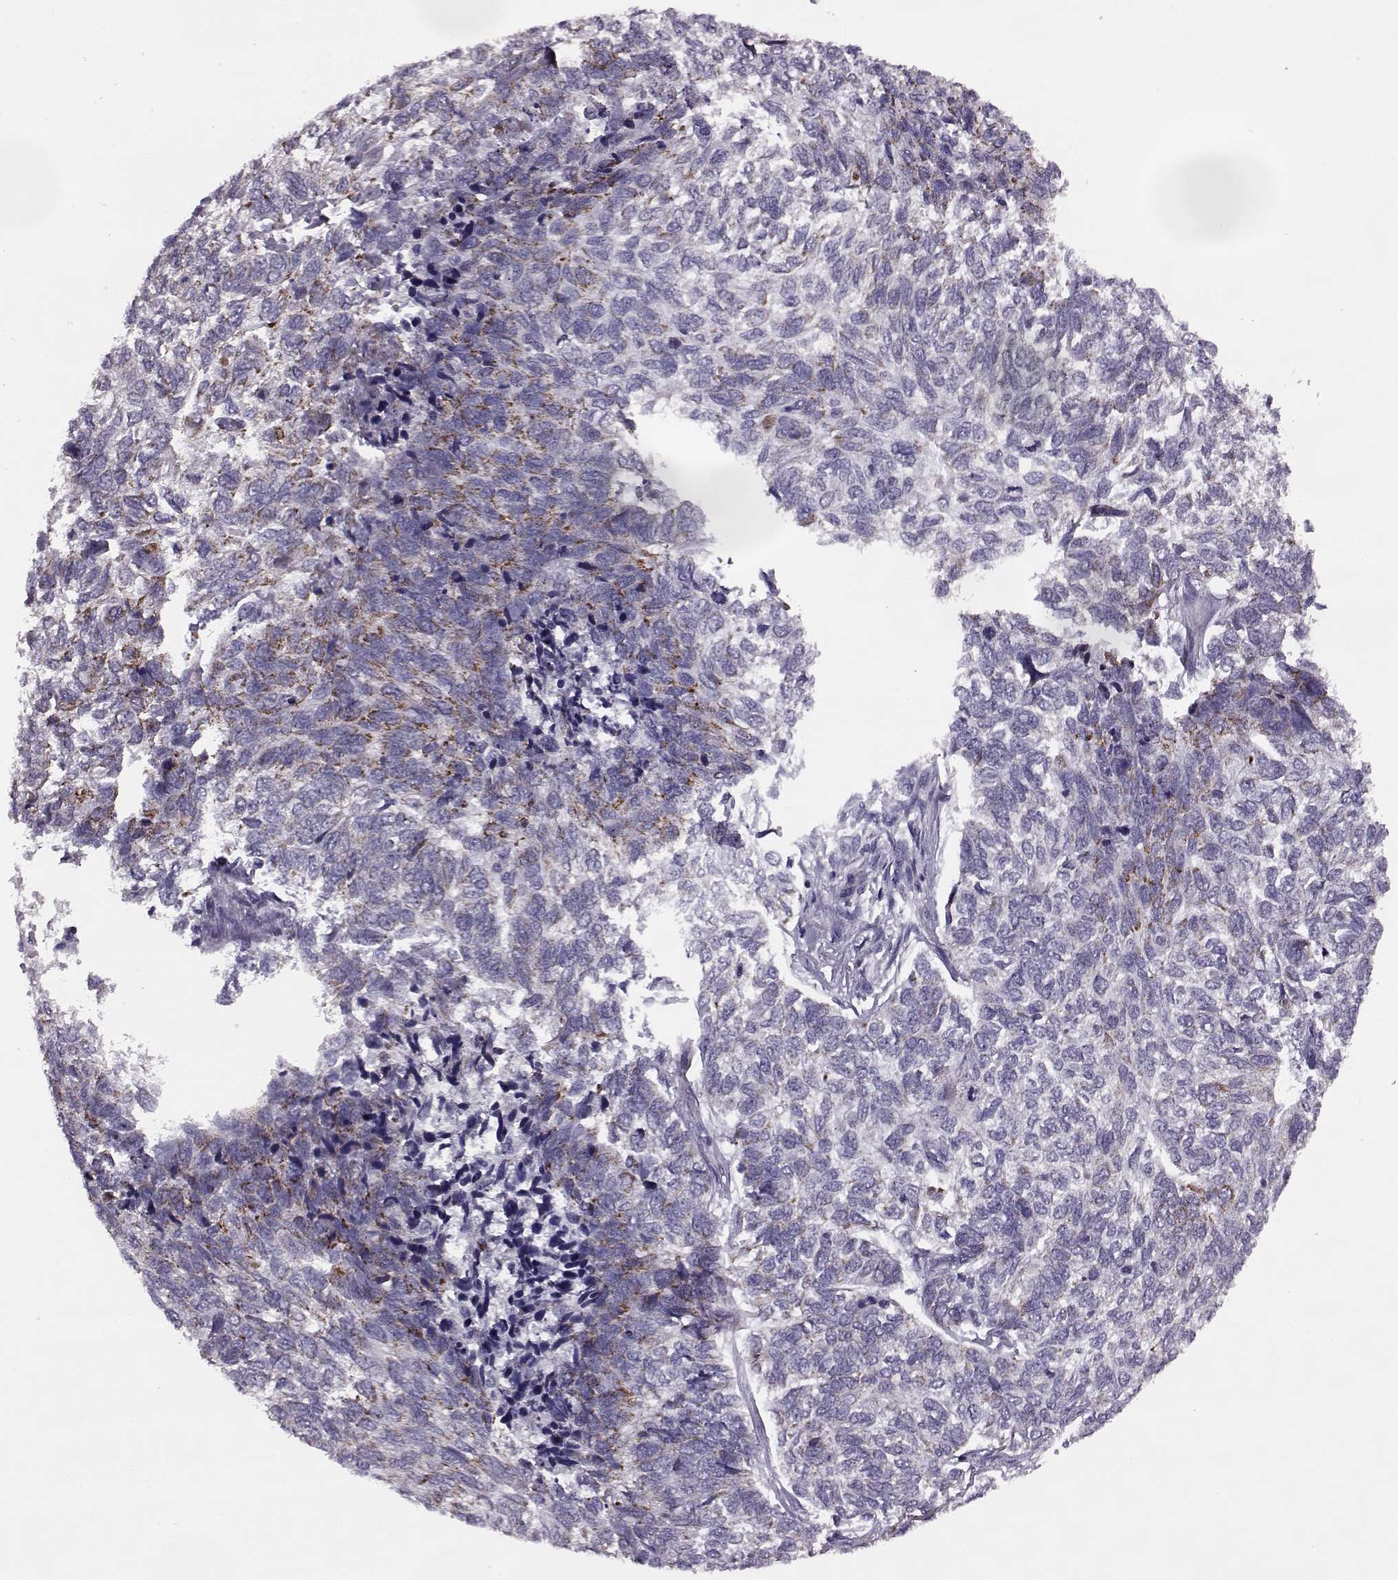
{"staining": {"intensity": "strong", "quantity": "25%-75%", "location": "cytoplasmic/membranous"}, "tissue": "skin cancer", "cell_type": "Tumor cells", "image_type": "cancer", "snomed": [{"axis": "morphology", "description": "Basal cell carcinoma"}, {"axis": "topography", "description": "Skin"}], "caption": "Immunohistochemical staining of human skin basal cell carcinoma exhibits high levels of strong cytoplasmic/membranous staining in about 25%-75% of tumor cells.", "gene": "RIMS2", "patient": {"sex": "female", "age": 65}}